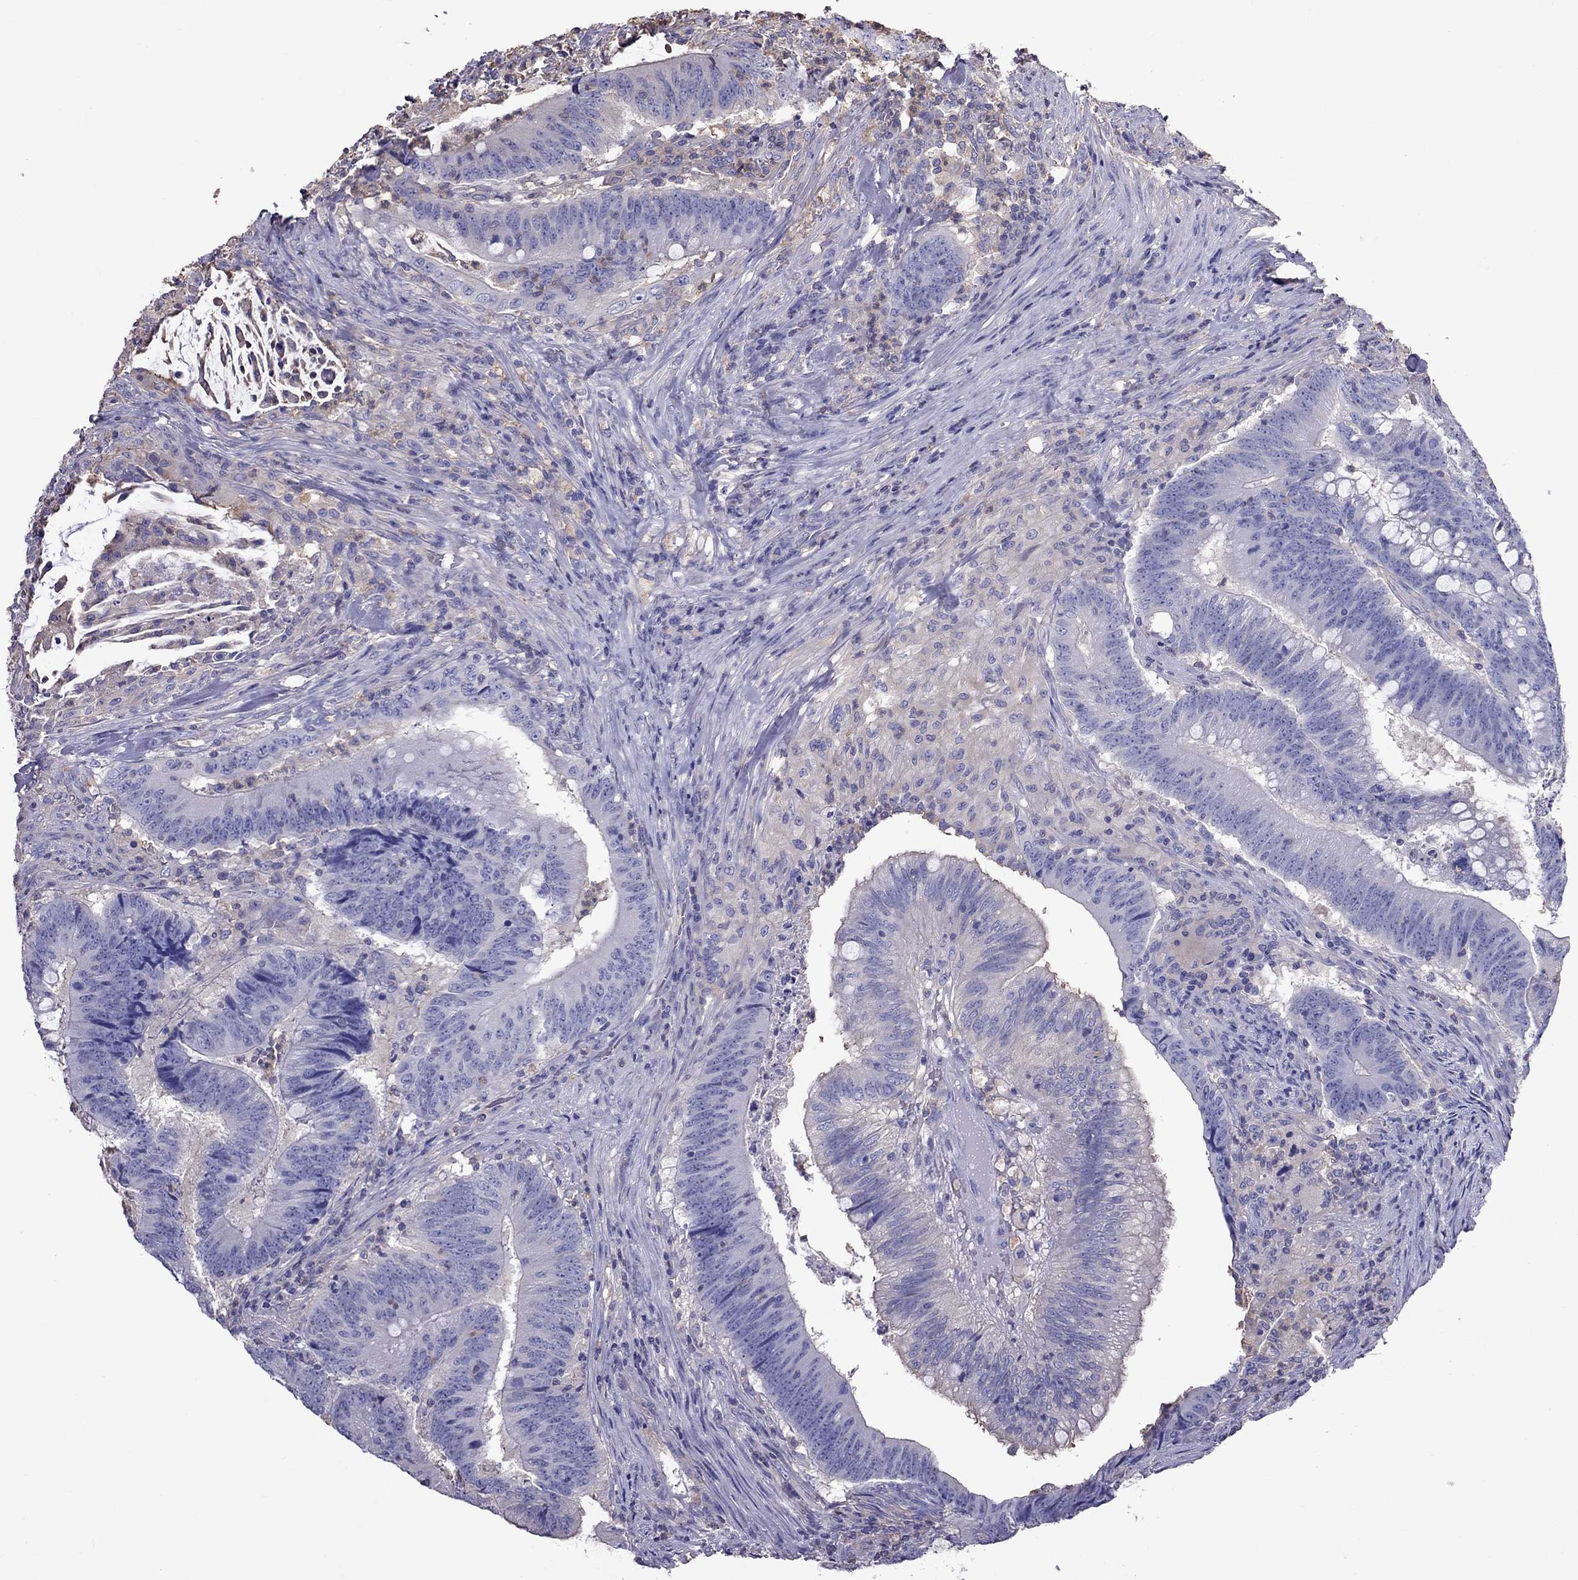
{"staining": {"intensity": "negative", "quantity": "none", "location": "none"}, "tissue": "colorectal cancer", "cell_type": "Tumor cells", "image_type": "cancer", "snomed": [{"axis": "morphology", "description": "Adenocarcinoma, NOS"}, {"axis": "topography", "description": "Colon"}], "caption": "Immunohistochemistry image of human colorectal adenocarcinoma stained for a protein (brown), which exhibits no staining in tumor cells.", "gene": "TEX22", "patient": {"sex": "female", "age": 87}}